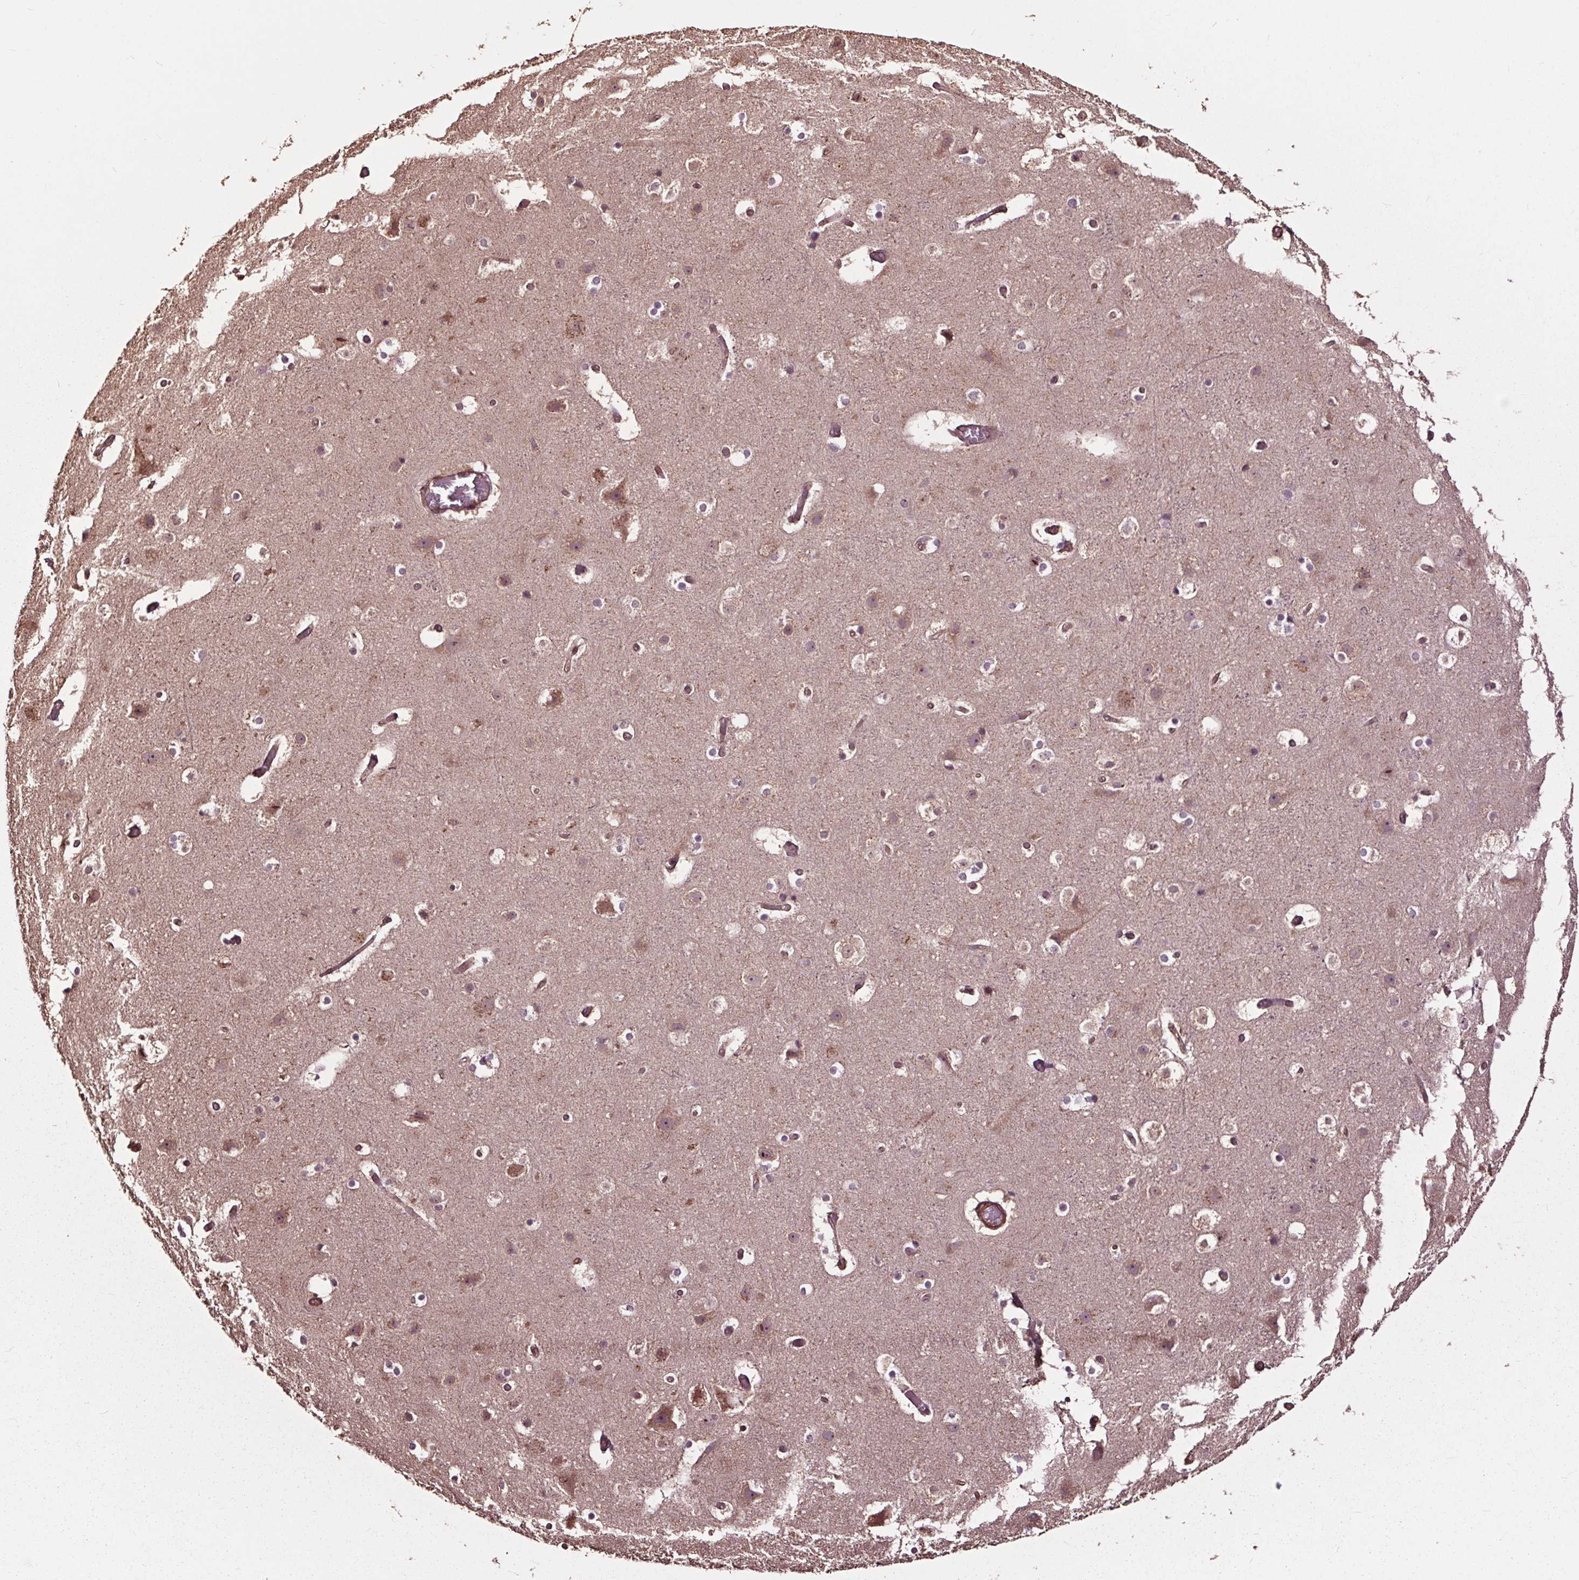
{"staining": {"intensity": "moderate", "quantity": "25%-75%", "location": "cytoplasmic/membranous"}, "tissue": "cerebral cortex", "cell_type": "Endothelial cells", "image_type": "normal", "snomed": [{"axis": "morphology", "description": "Normal tissue, NOS"}, {"axis": "topography", "description": "Cerebral cortex"}], "caption": "A histopathology image of cerebral cortex stained for a protein reveals moderate cytoplasmic/membranous brown staining in endothelial cells.", "gene": "CEP95", "patient": {"sex": "female", "age": 52}}